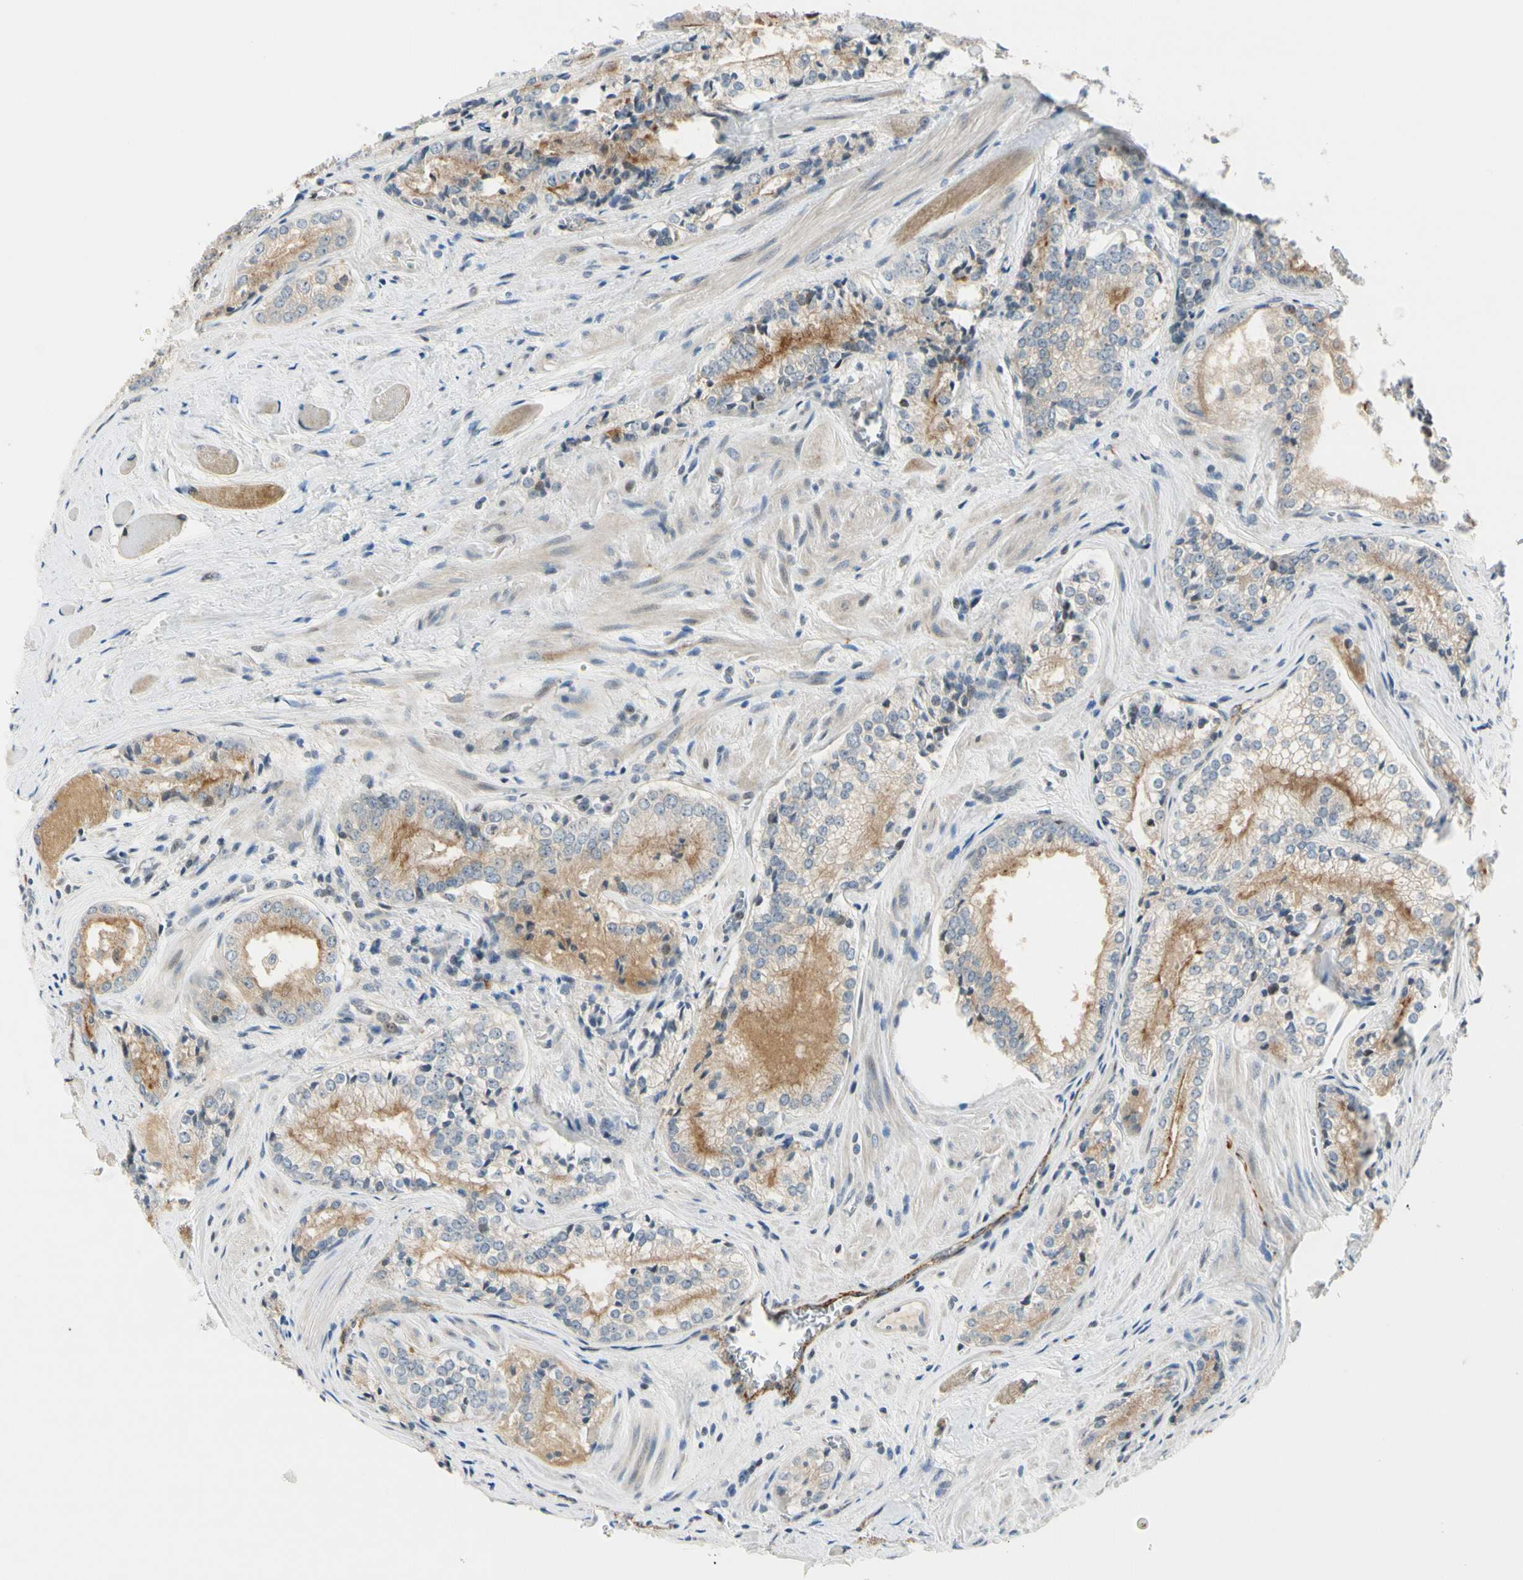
{"staining": {"intensity": "moderate", "quantity": "25%-75%", "location": "cytoplasmic/membranous"}, "tissue": "prostate cancer", "cell_type": "Tumor cells", "image_type": "cancer", "snomed": [{"axis": "morphology", "description": "Adenocarcinoma, Low grade"}, {"axis": "topography", "description": "Prostate"}], "caption": "Immunohistochemical staining of prostate adenocarcinoma (low-grade) shows medium levels of moderate cytoplasmic/membranous expression in approximately 25%-75% of tumor cells.", "gene": "NPDC1", "patient": {"sex": "male", "age": 60}}